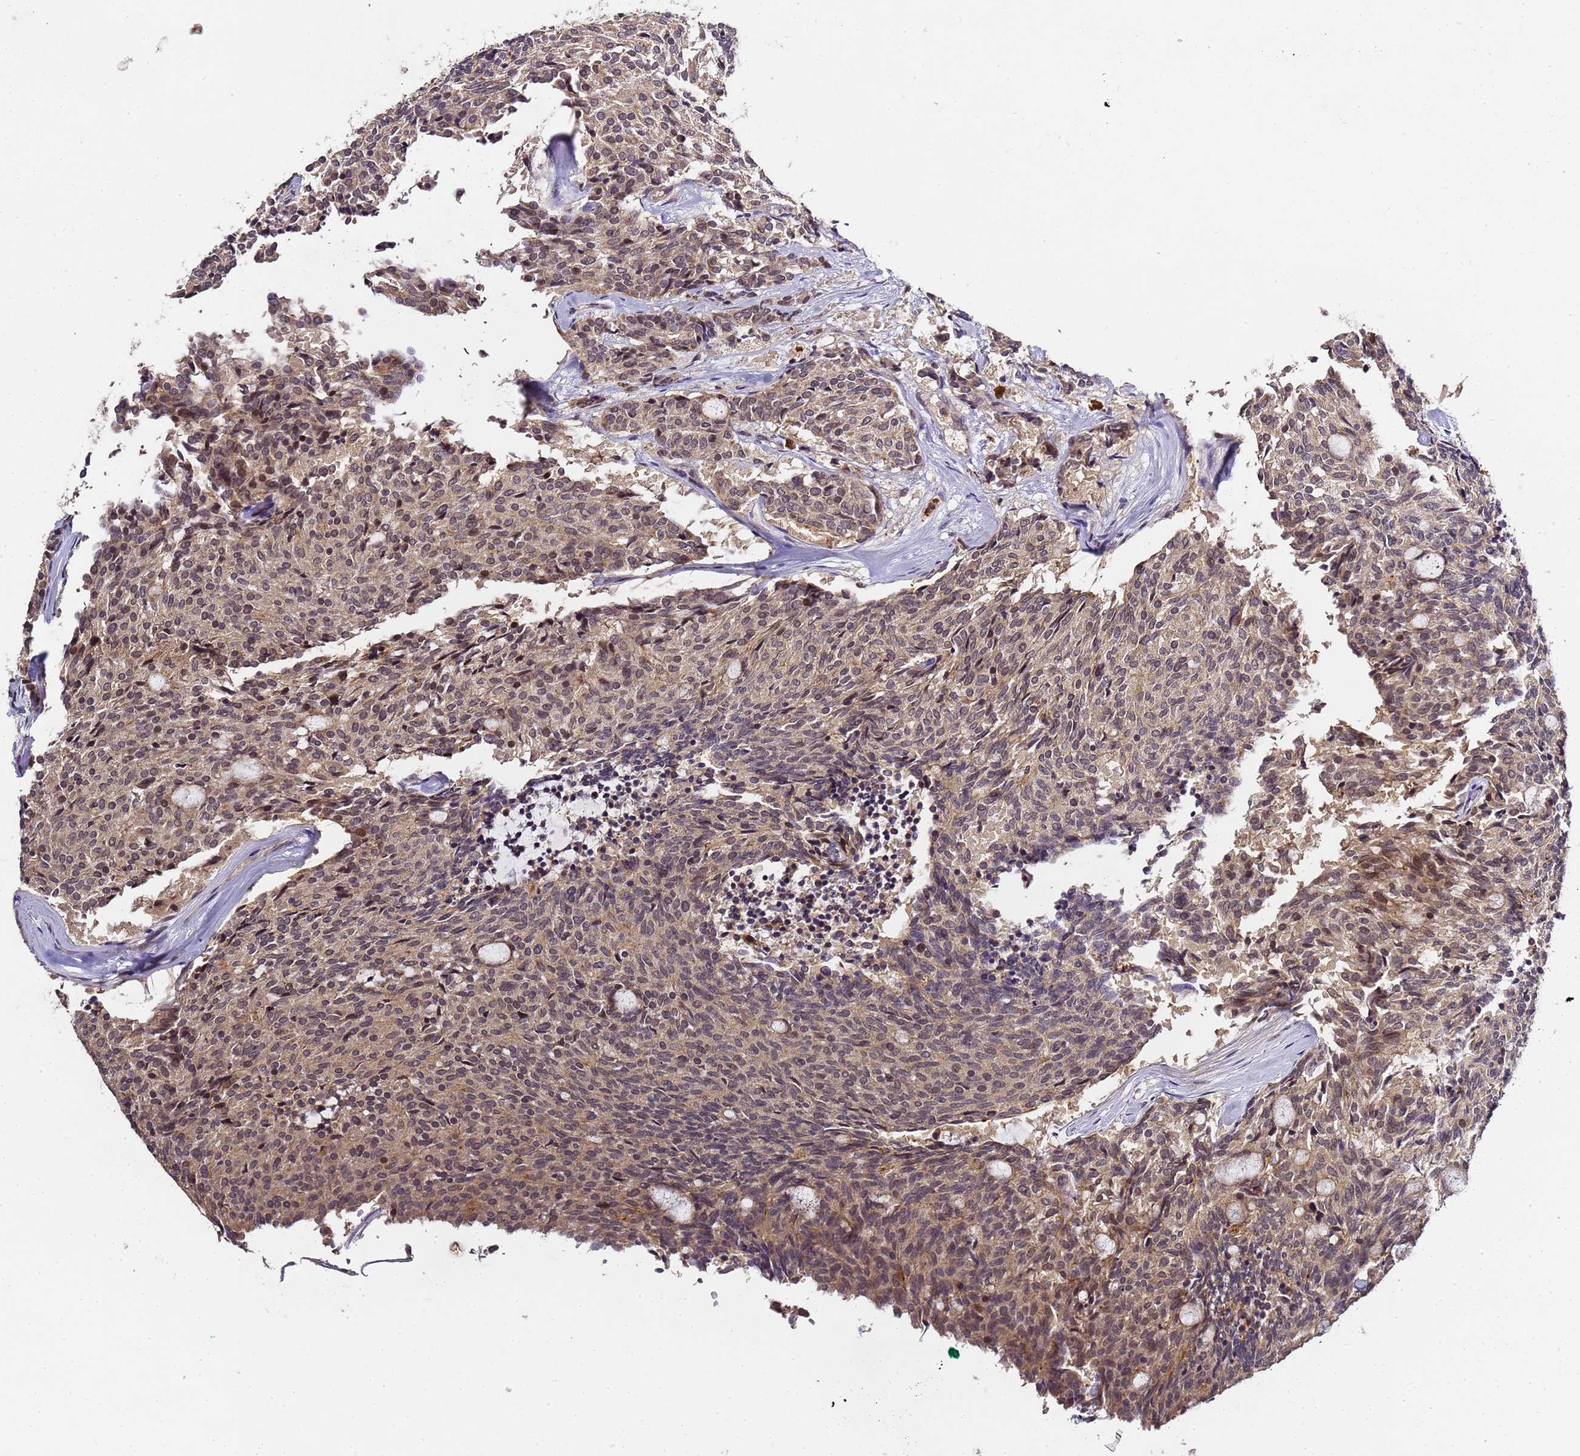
{"staining": {"intensity": "weak", "quantity": ">75%", "location": "cytoplasmic/membranous,nuclear"}, "tissue": "carcinoid", "cell_type": "Tumor cells", "image_type": "cancer", "snomed": [{"axis": "morphology", "description": "Carcinoid, malignant, NOS"}, {"axis": "topography", "description": "Pancreas"}], "caption": "Protein expression analysis of human malignant carcinoid reveals weak cytoplasmic/membranous and nuclear staining in about >75% of tumor cells. (Stains: DAB in brown, nuclei in blue, Microscopy: brightfield microscopy at high magnification).", "gene": "LGI4", "patient": {"sex": "female", "age": 54}}